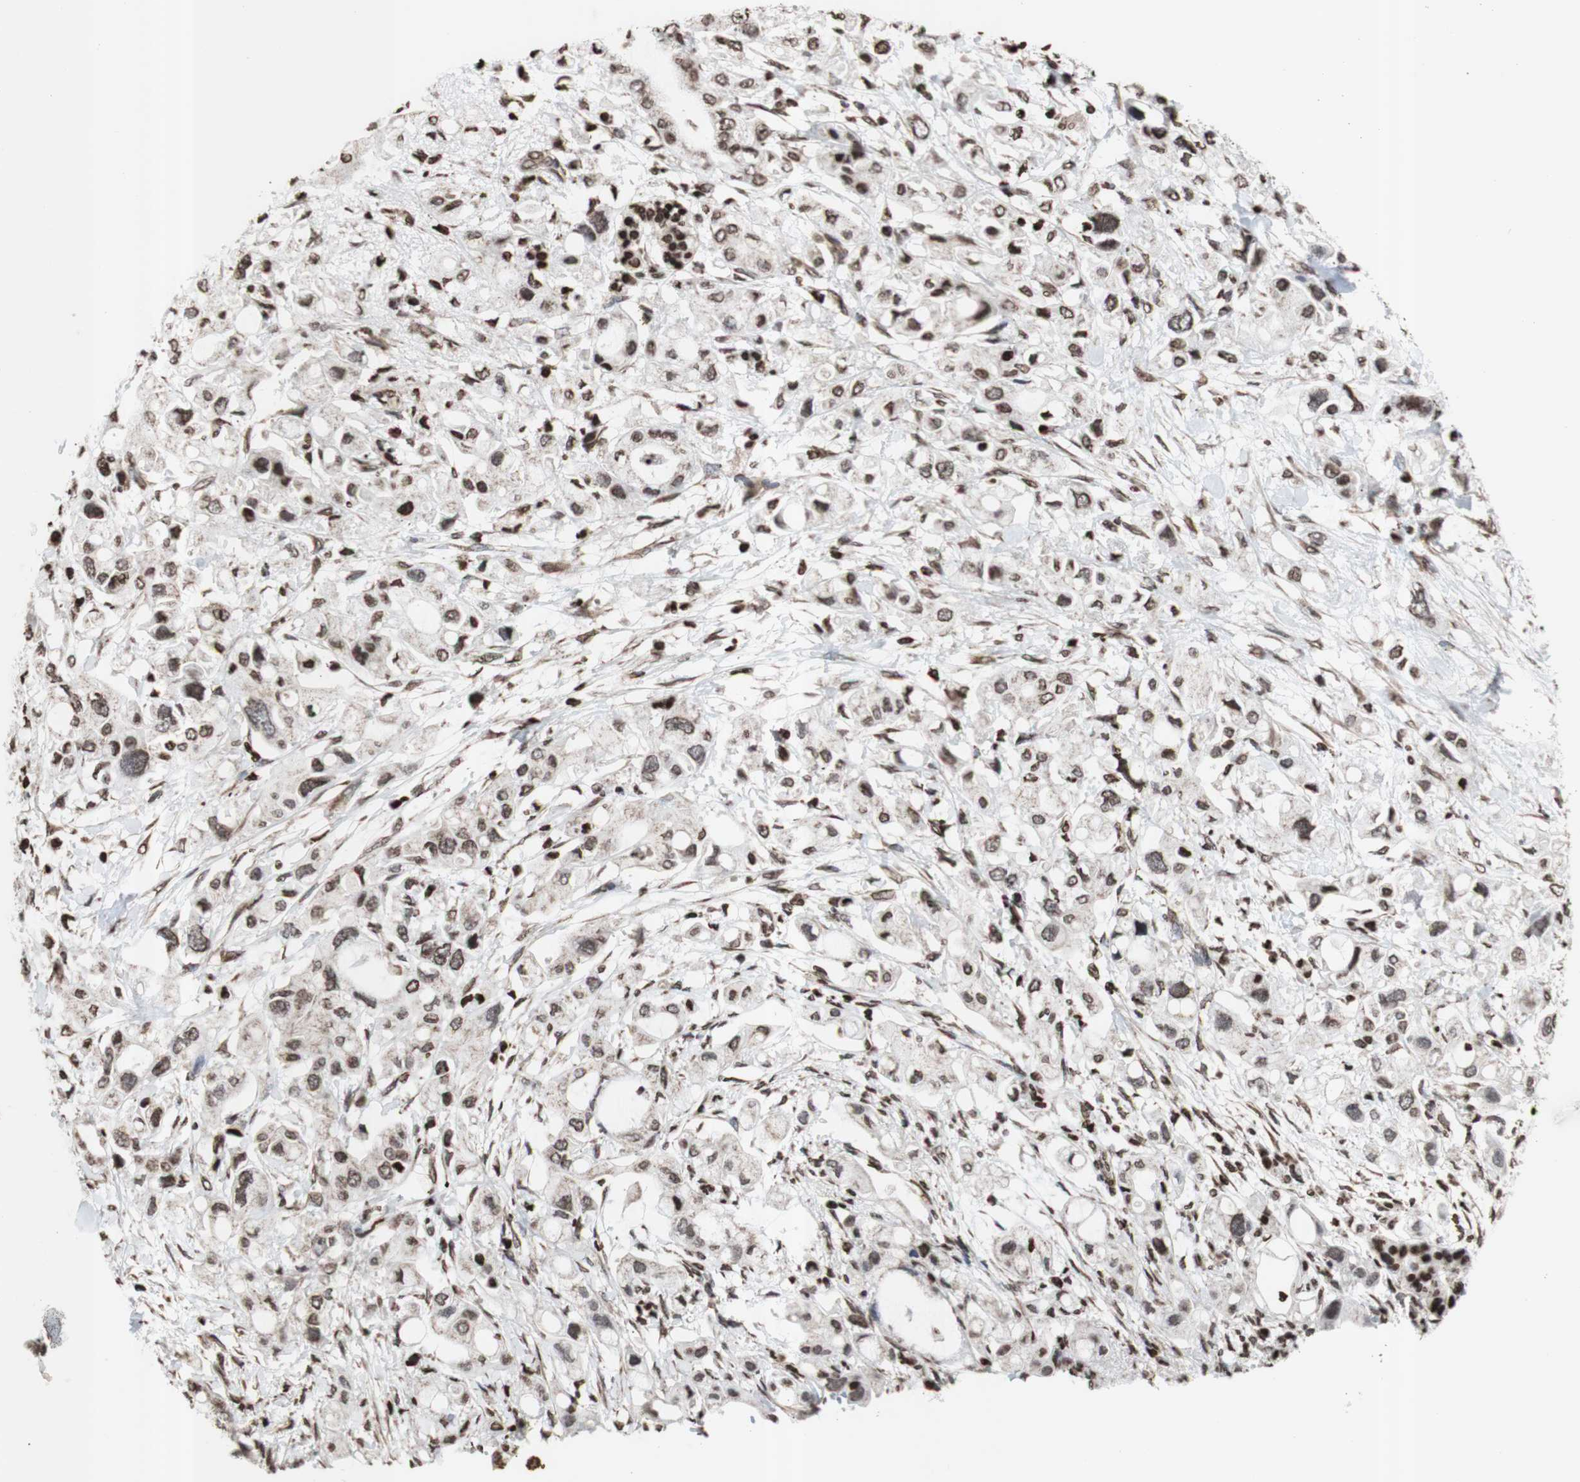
{"staining": {"intensity": "moderate", "quantity": ">75%", "location": "nuclear"}, "tissue": "pancreatic cancer", "cell_type": "Tumor cells", "image_type": "cancer", "snomed": [{"axis": "morphology", "description": "Adenocarcinoma, NOS"}, {"axis": "topography", "description": "Pancreas"}], "caption": "This is an image of IHC staining of pancreatic adenocarcinoma, which shows moderate expression in the nuclear of tumor cells.", "gene": "SNAI2", "patient": {"sex": "female", "age": 56}}